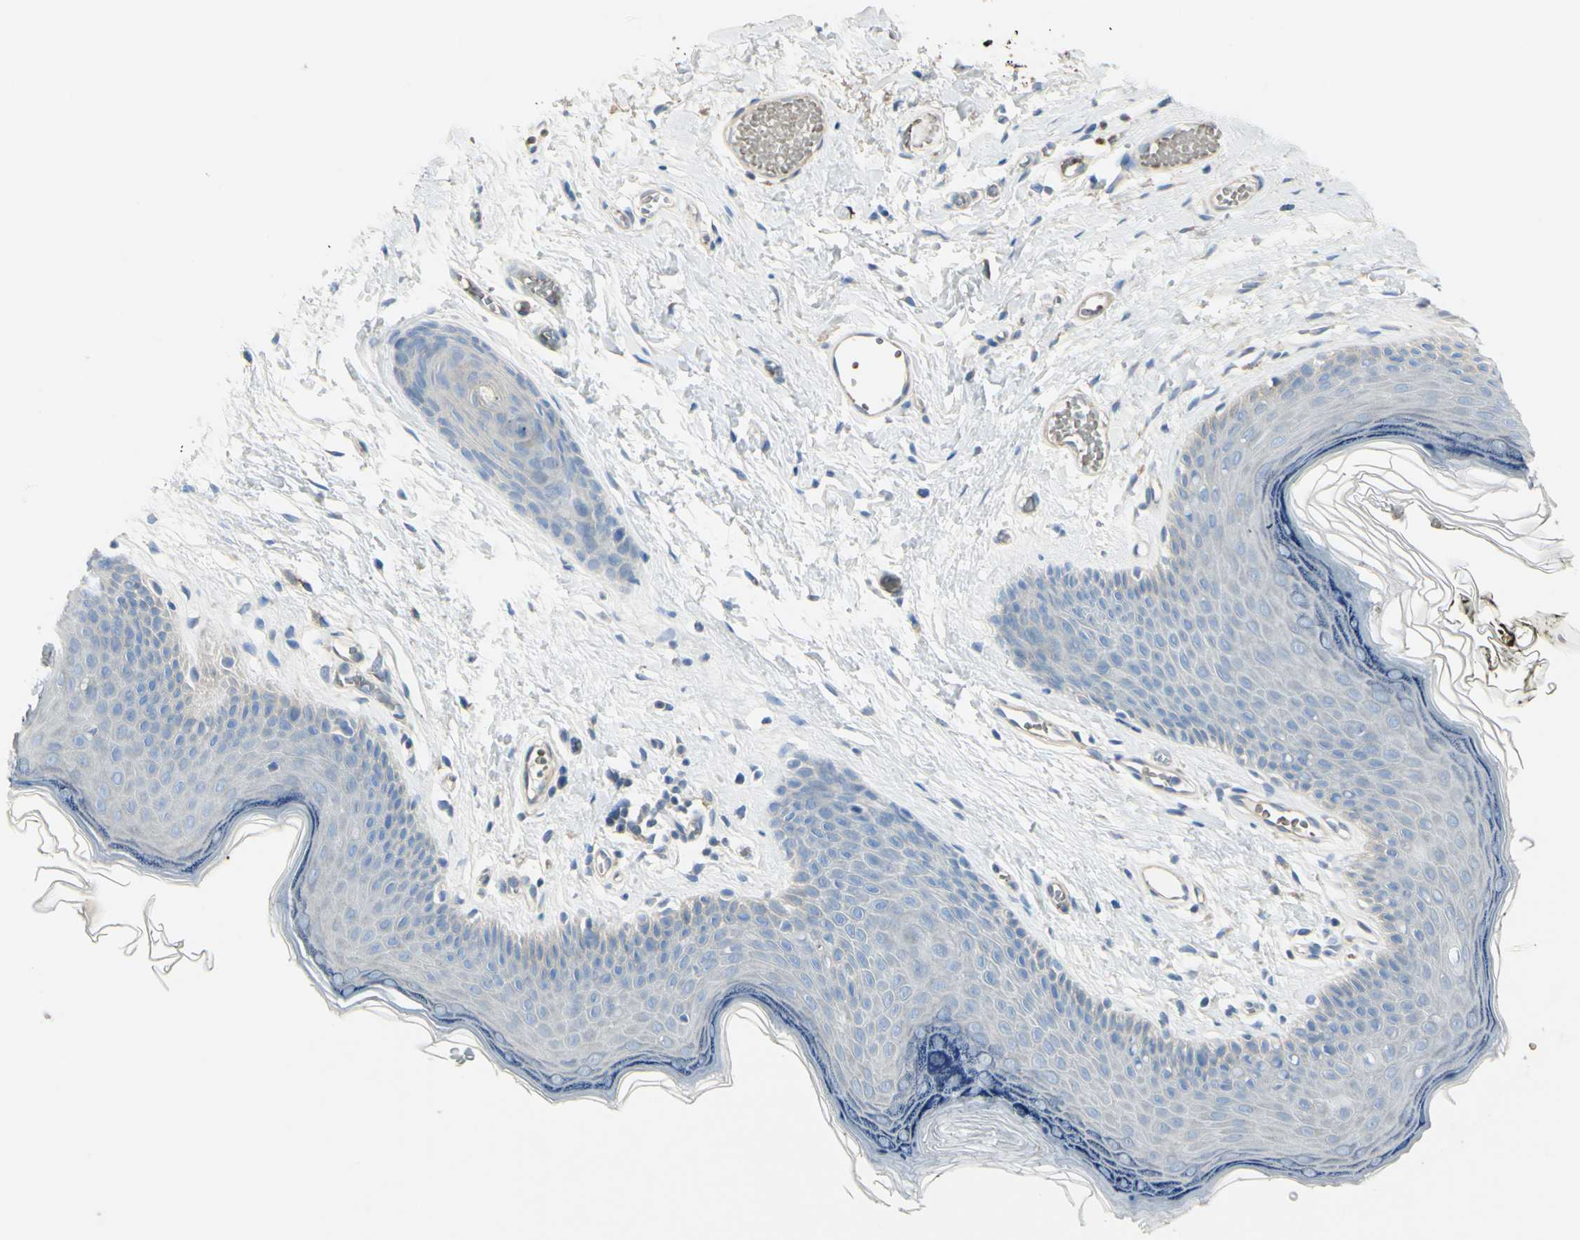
{"staining": {"intensity": "negative", "quantity": "none", "location": "none"}, "tissue": "skin", "cell_type": "Epidermal cells", "image_type": "normal", "snomed": [{"axis": "morphology", "description": "Normal tissue, NOS"}, {"axis": "morphology", "description": "Inflammation, NOS"}, {"axis": "topography", "description": "Vulva"}], "caption": "The image reveals no staining of epidermal cells in benign skin. The staining is performed using DAB (3,3'-diaminobenzidine) brown chromogen with nuclei counter-stained in using hematoxylin.", "gene": "NCBP2L", "patient": {"sex": "female", "age": 84}}